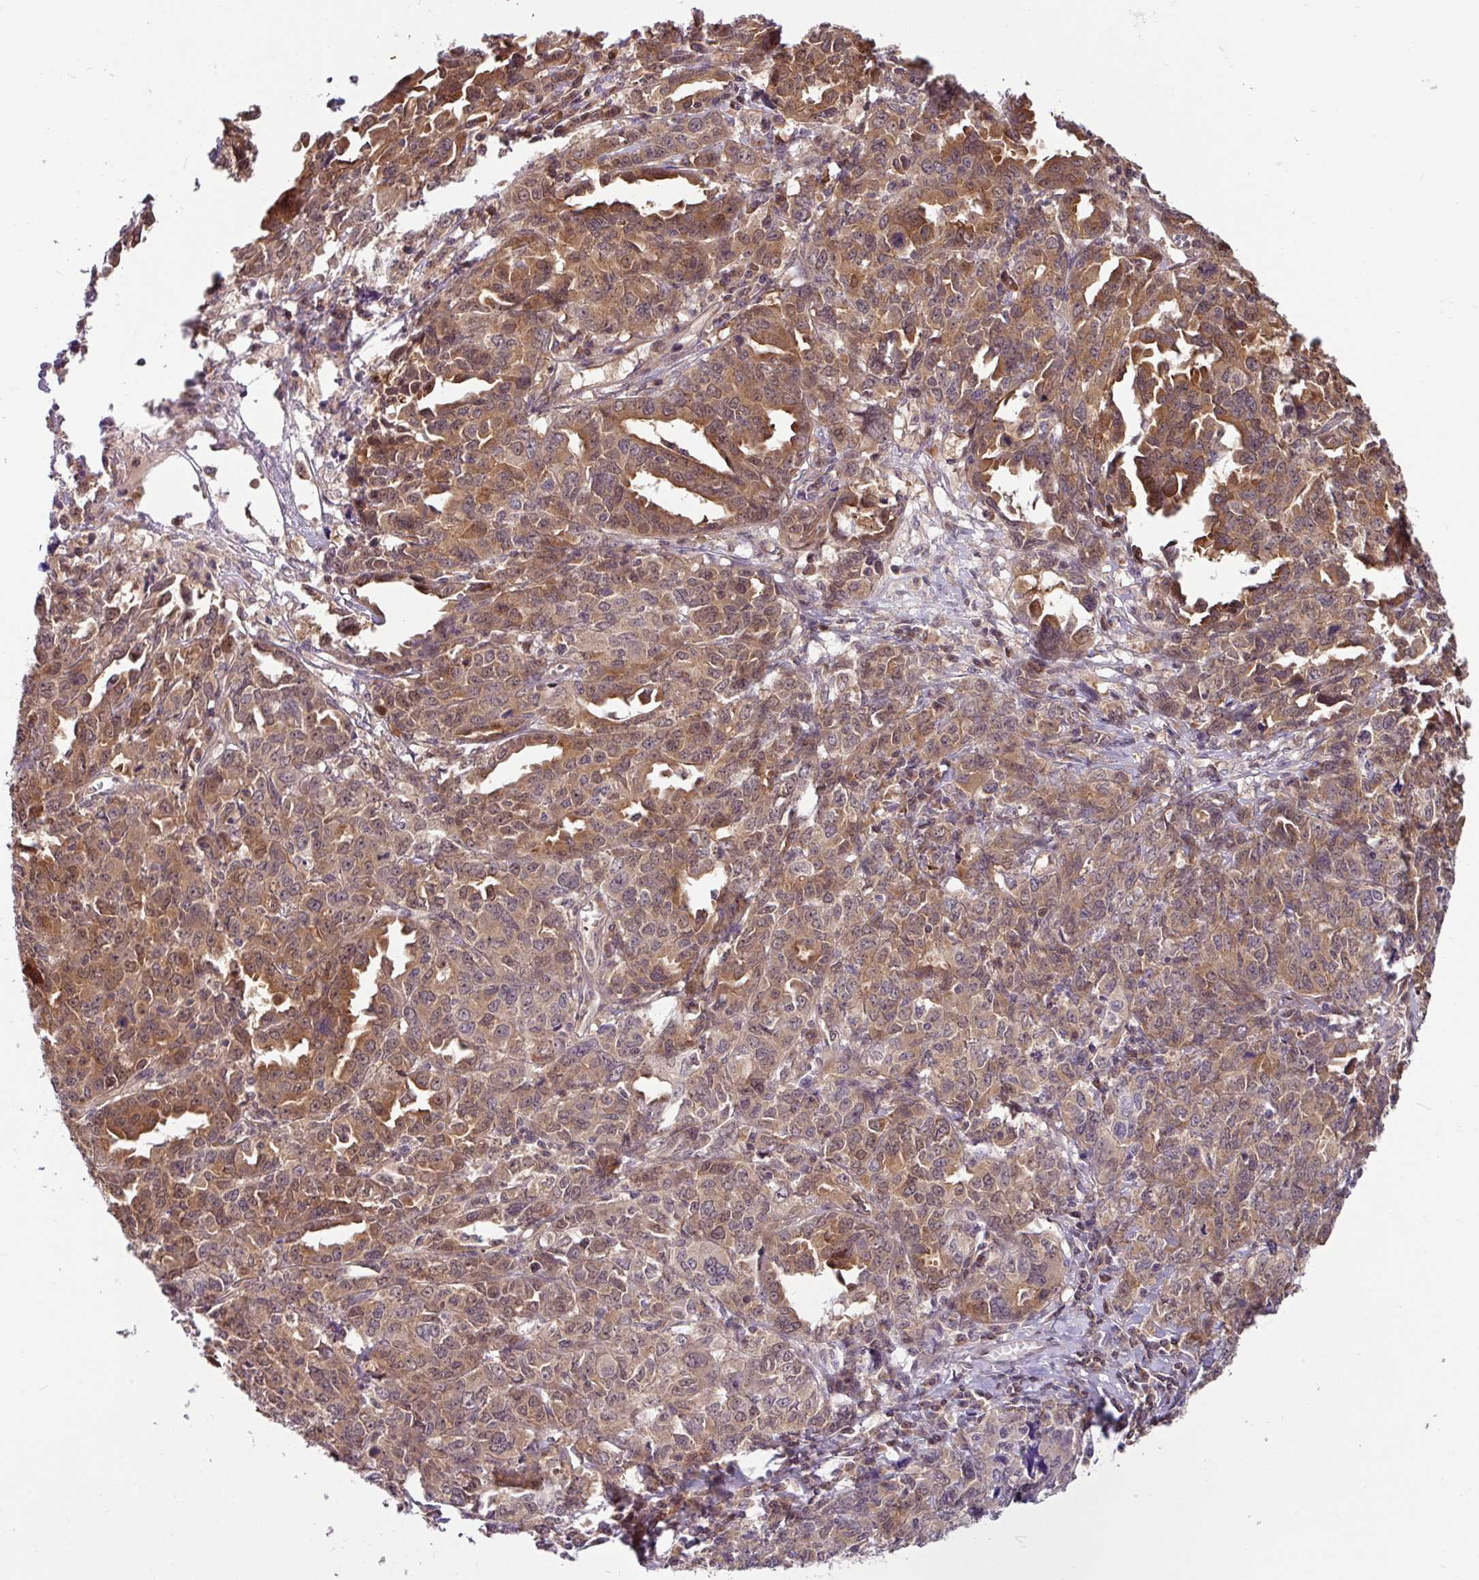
{"staining": {"intensity": "moderate", "quantity": "25%-75%", "location": "cytoplasmic/membranous,nuclear"}, "tissue": "ovarian cancer", "cell_type": "Tumor cells", "image_type": "cancer", "snomed": [{"axis": "morphology", "description": "Adenocarcinoma, NOS"}, {"axis": "morphology", "description": "Carcinoma, endometroid"}, {"axis": "topography", "description": "Ovary"}], "caption": "Protein analysis of ovarian cancer (endometroid carcinoma) tissue shows moderate cytoplasmic/membranous and nuclear positivity in approximately 25%-75% of tumor cells.", "gene": "SHB", "patient": {"sex": "female", "age": 72}}